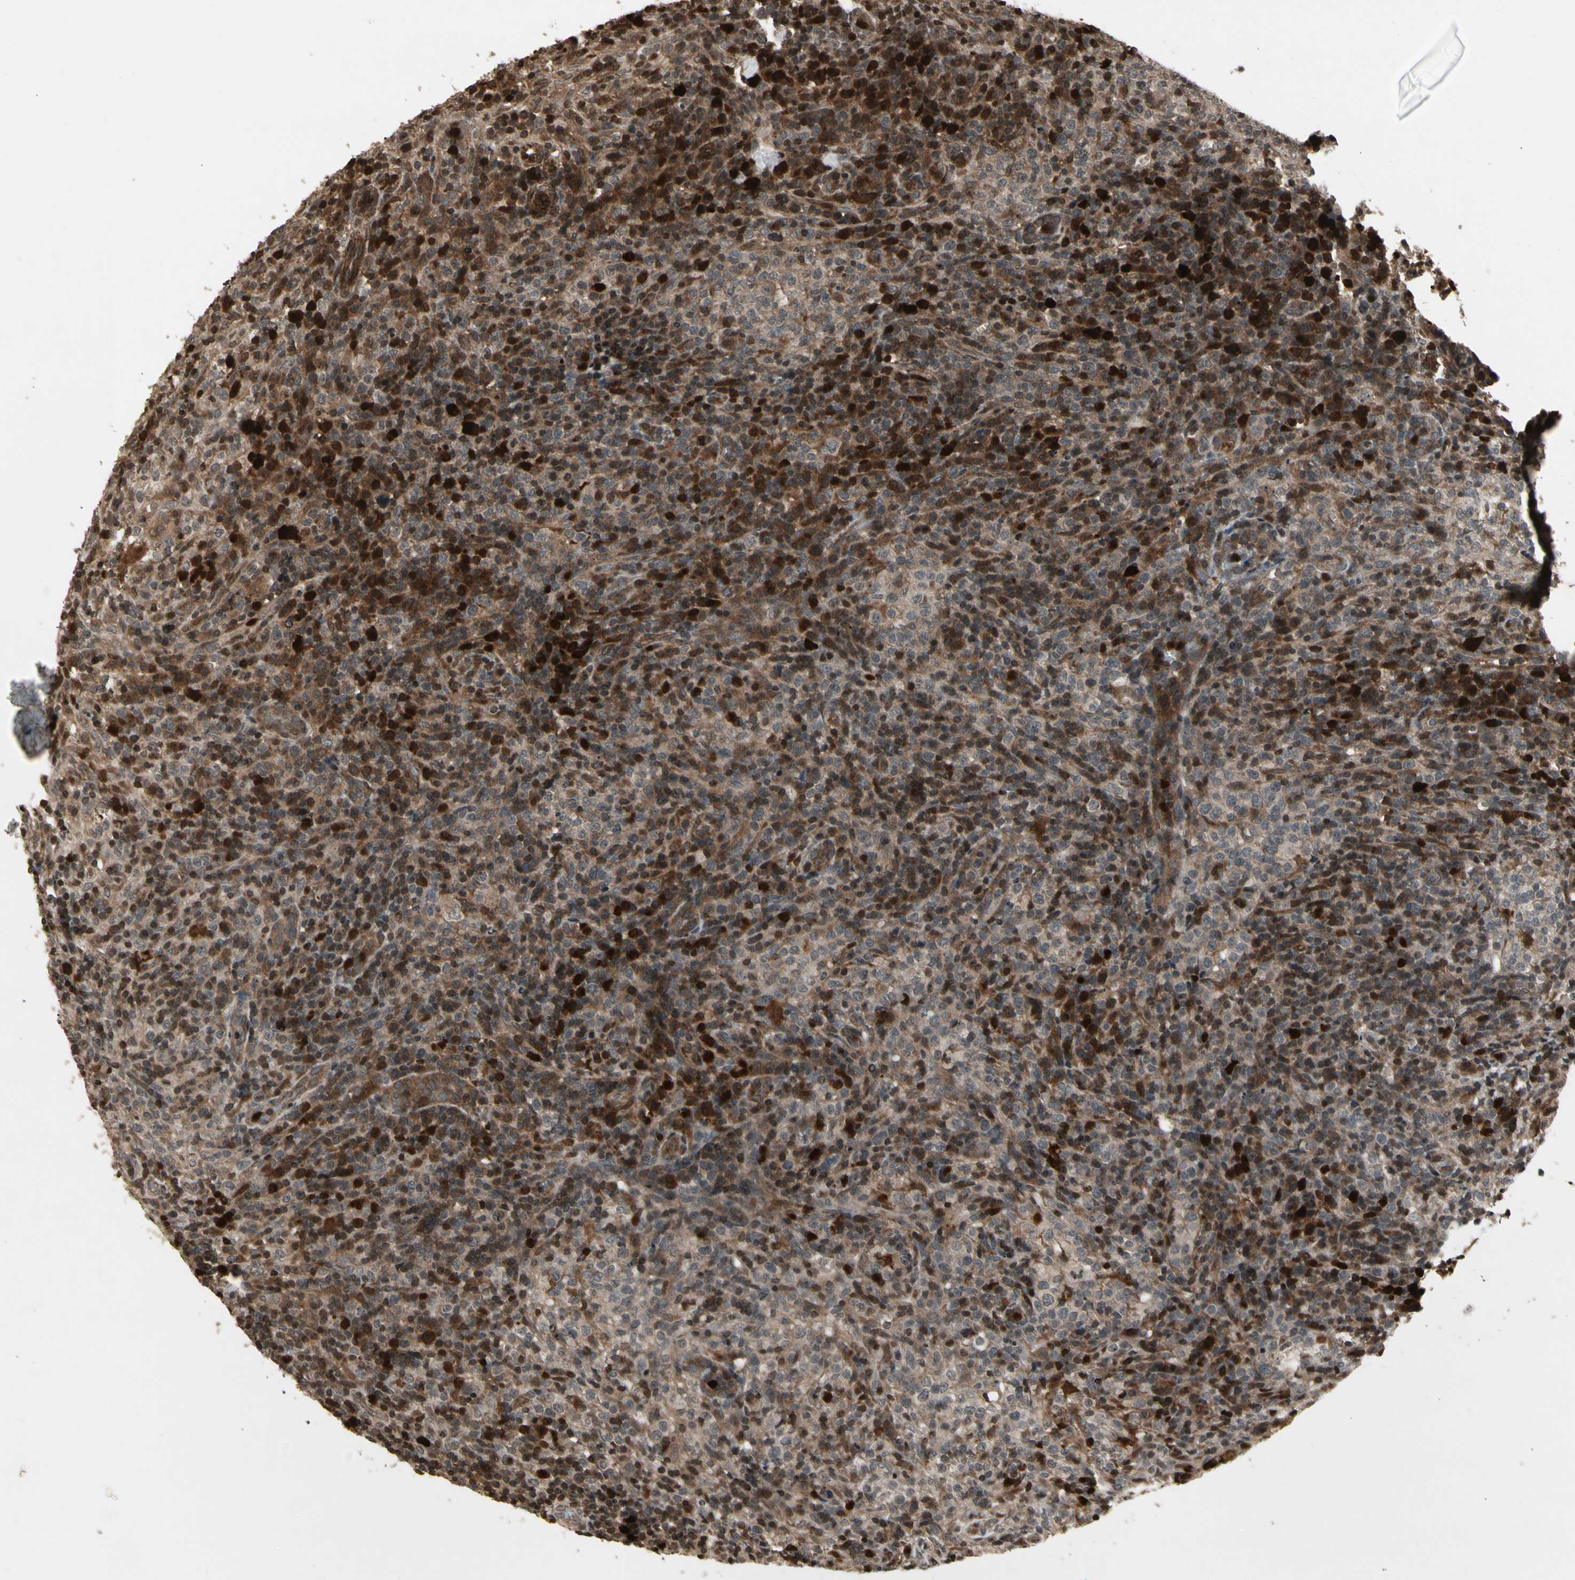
{"staining": {"intensity": "moderate", "quantity": ">75%", "location": "cytoplasmic/membranous,nuclear"}, "tissue": "lymphoma", "cell_type": "Tumor cells", "image_type": "cancer", "snomed": [{"axis": "morphology", "description": "Malignant lymphoma, non-Hodgkin's type, High grade"}, {"axis": "topography", "description": "Lymph node"}], "caption": "A histopathology image of human lymphoma stained for a protein exhibits moderate cytoplasmic/membranous and nuclear brown staining in tumor cells. The staining was performed using DAB (3,3'-diaminobenzidine), with brown indicating positive protein expression. Nuclei are stained blue with hematoxylin.", "gene": "GLRX", "patient": {"sex": "female", "age": 76}}